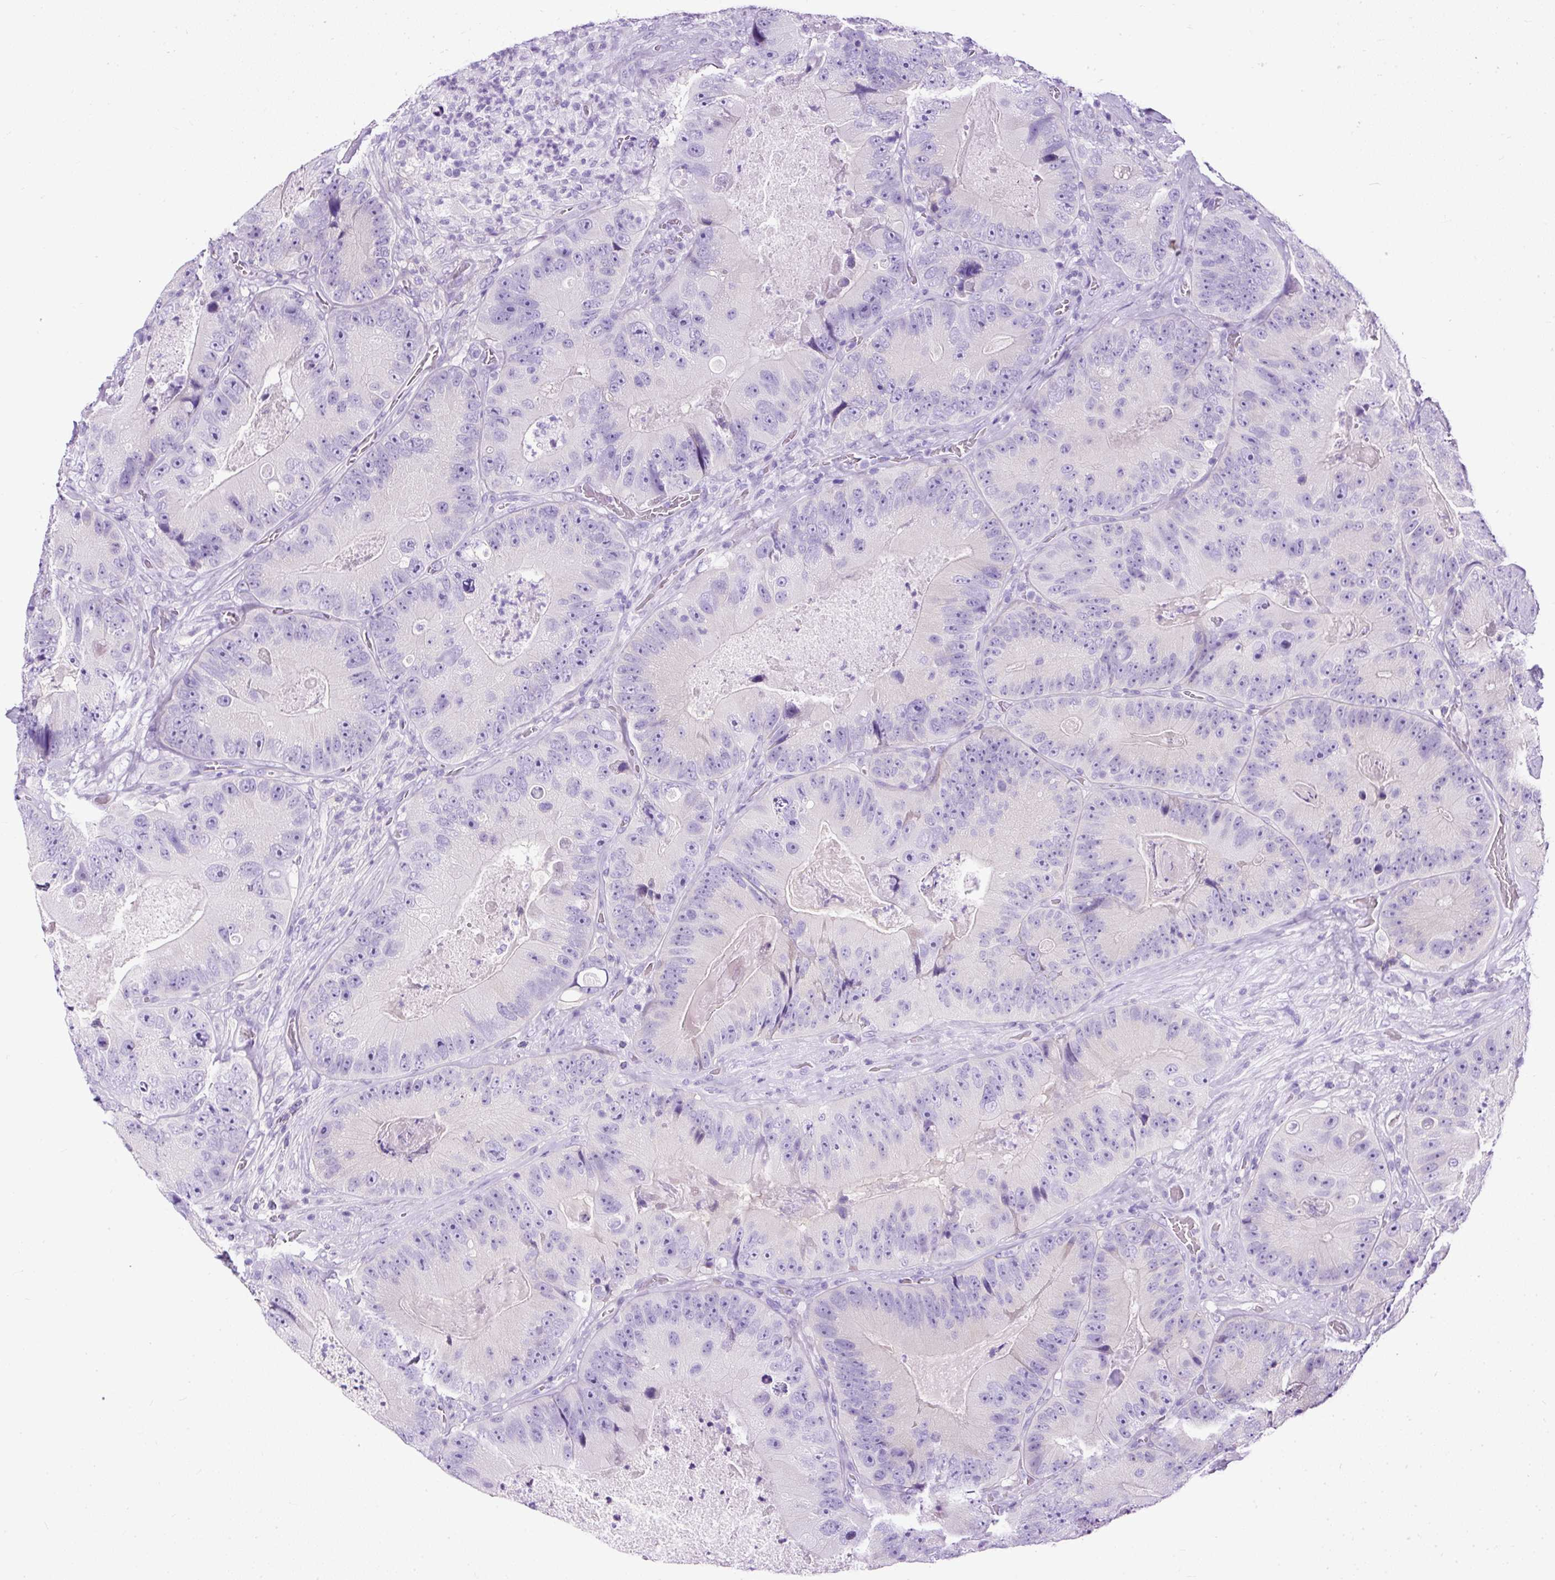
{"staining": {"intensity": "negative", "quantity": "none", "location": "none"}, "tissue": "colorectal cancer", "cell_type": "Tumor cells", "image_type": "cancer", "snomed": [{"axis": "morphology", "description": "Adenocarcinoma, NOS"}, {"axis": "topography", "description": "Colon"}], "caption": "Immunohistochemical staining of human colorectal cancer shows no significant expression in tumor cells.", "gene": "STOX2", "patient": {"sex": "female", "age": 86}}